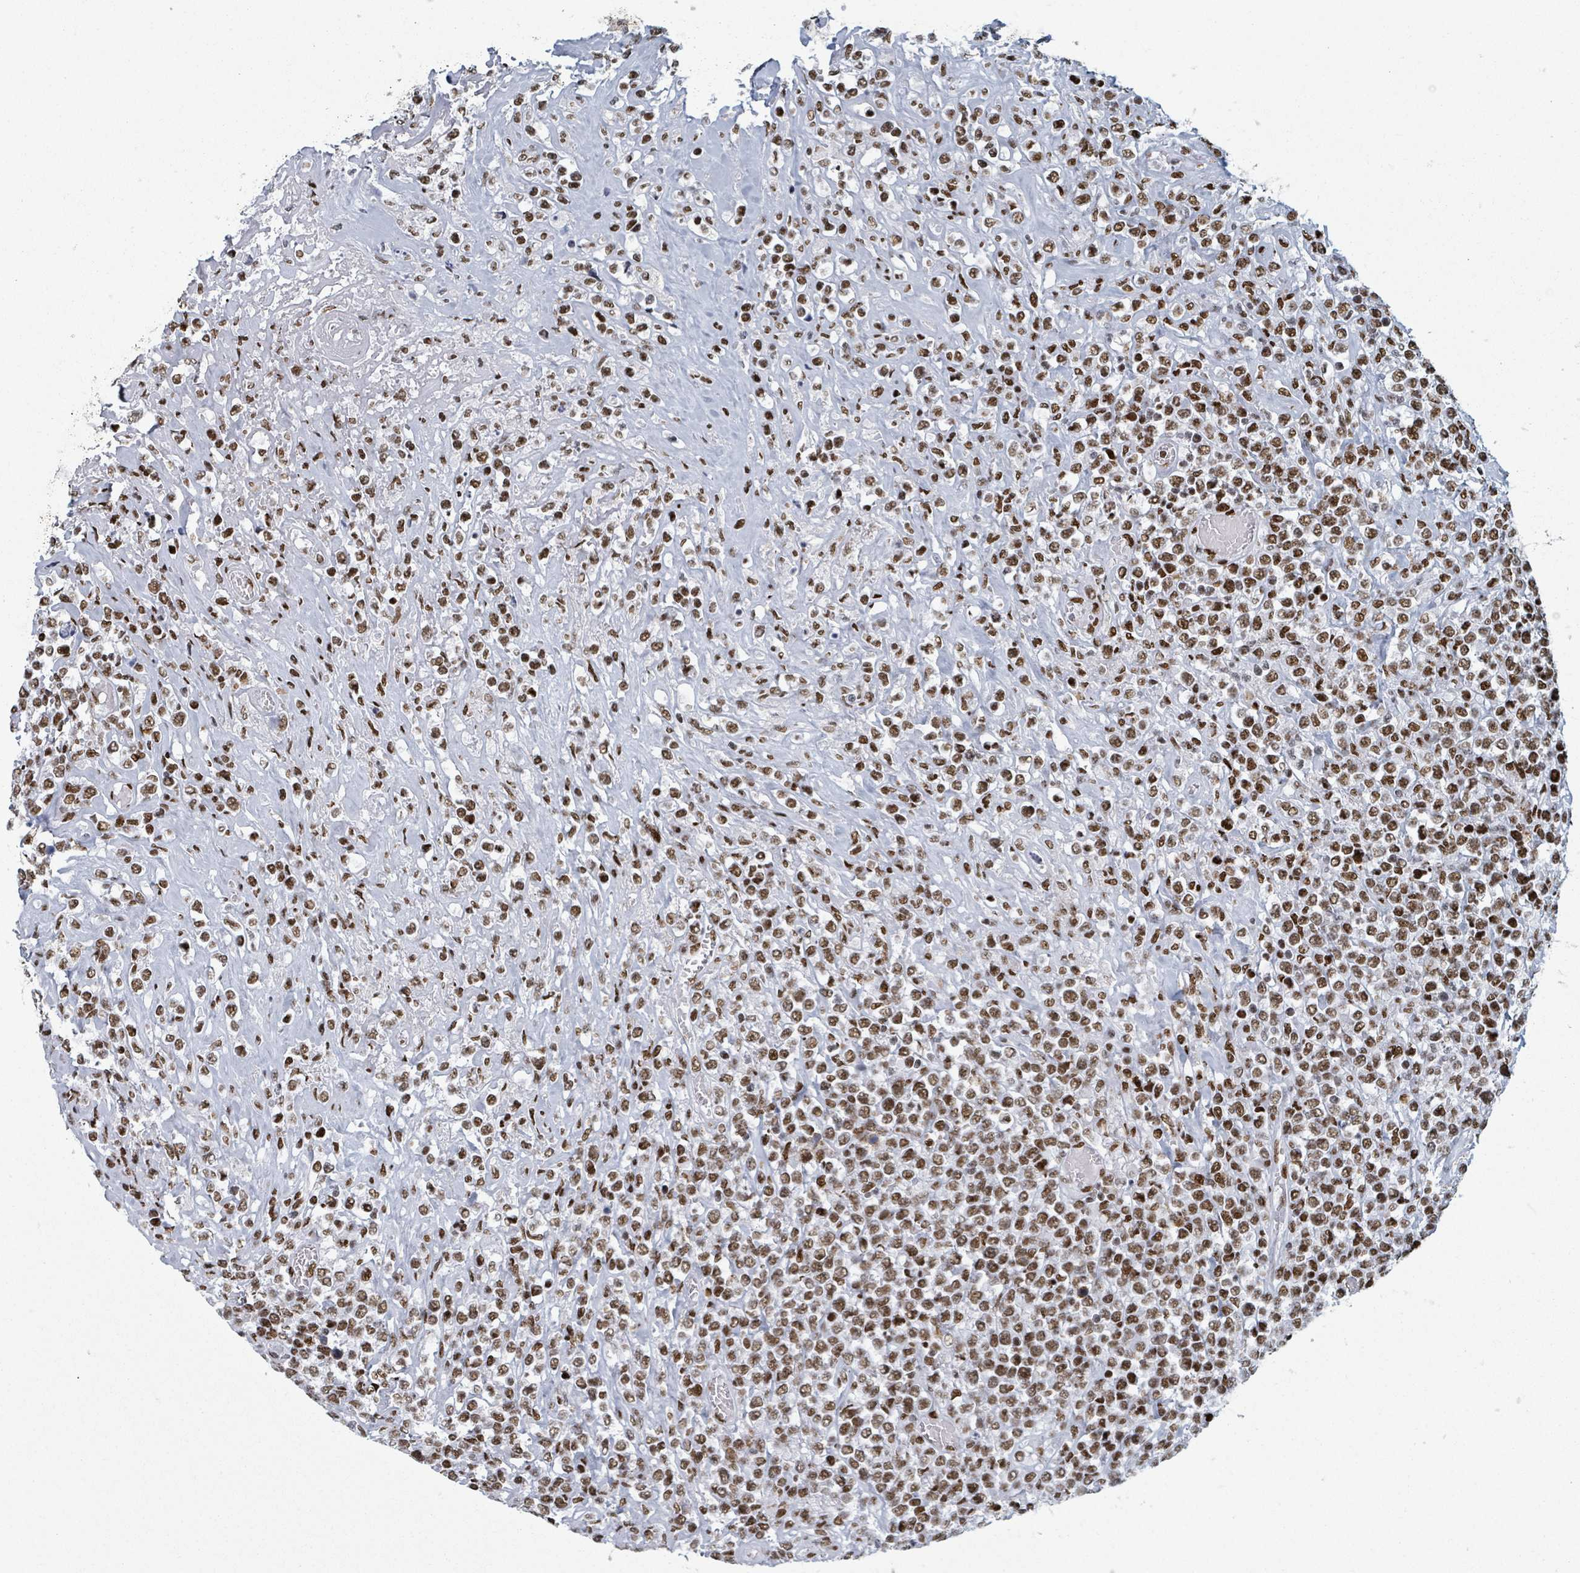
{"staining": {"intensity": "moderate", "quantity": ">75%", "location": "nuclear"}, "tissue": "lymphoma", "cell_type": "Tumor cells", "image_type": "cancer", "snomed": [{"axis": "morphology", "description": "Malignant lymphoma, non-Hodgkin's type, High grade"}, {"axis": "topography", "description": "Soft tissue"}], "caption": "High-power microscopy captured an immunohistochemistry (IHC) photomicrograph of lymphoma, revealing moderate nuclear staining in approximately >75% of tumor cells. The staining was performed using DAB (3,3'-diaminobenzidine) to visualize the protein expression in brown, while the nuclei were stained in blue with hematoxylin (Magnification: 20x).", "gene": "DHX16", "patient": {"sex": "female", "age": 56}}